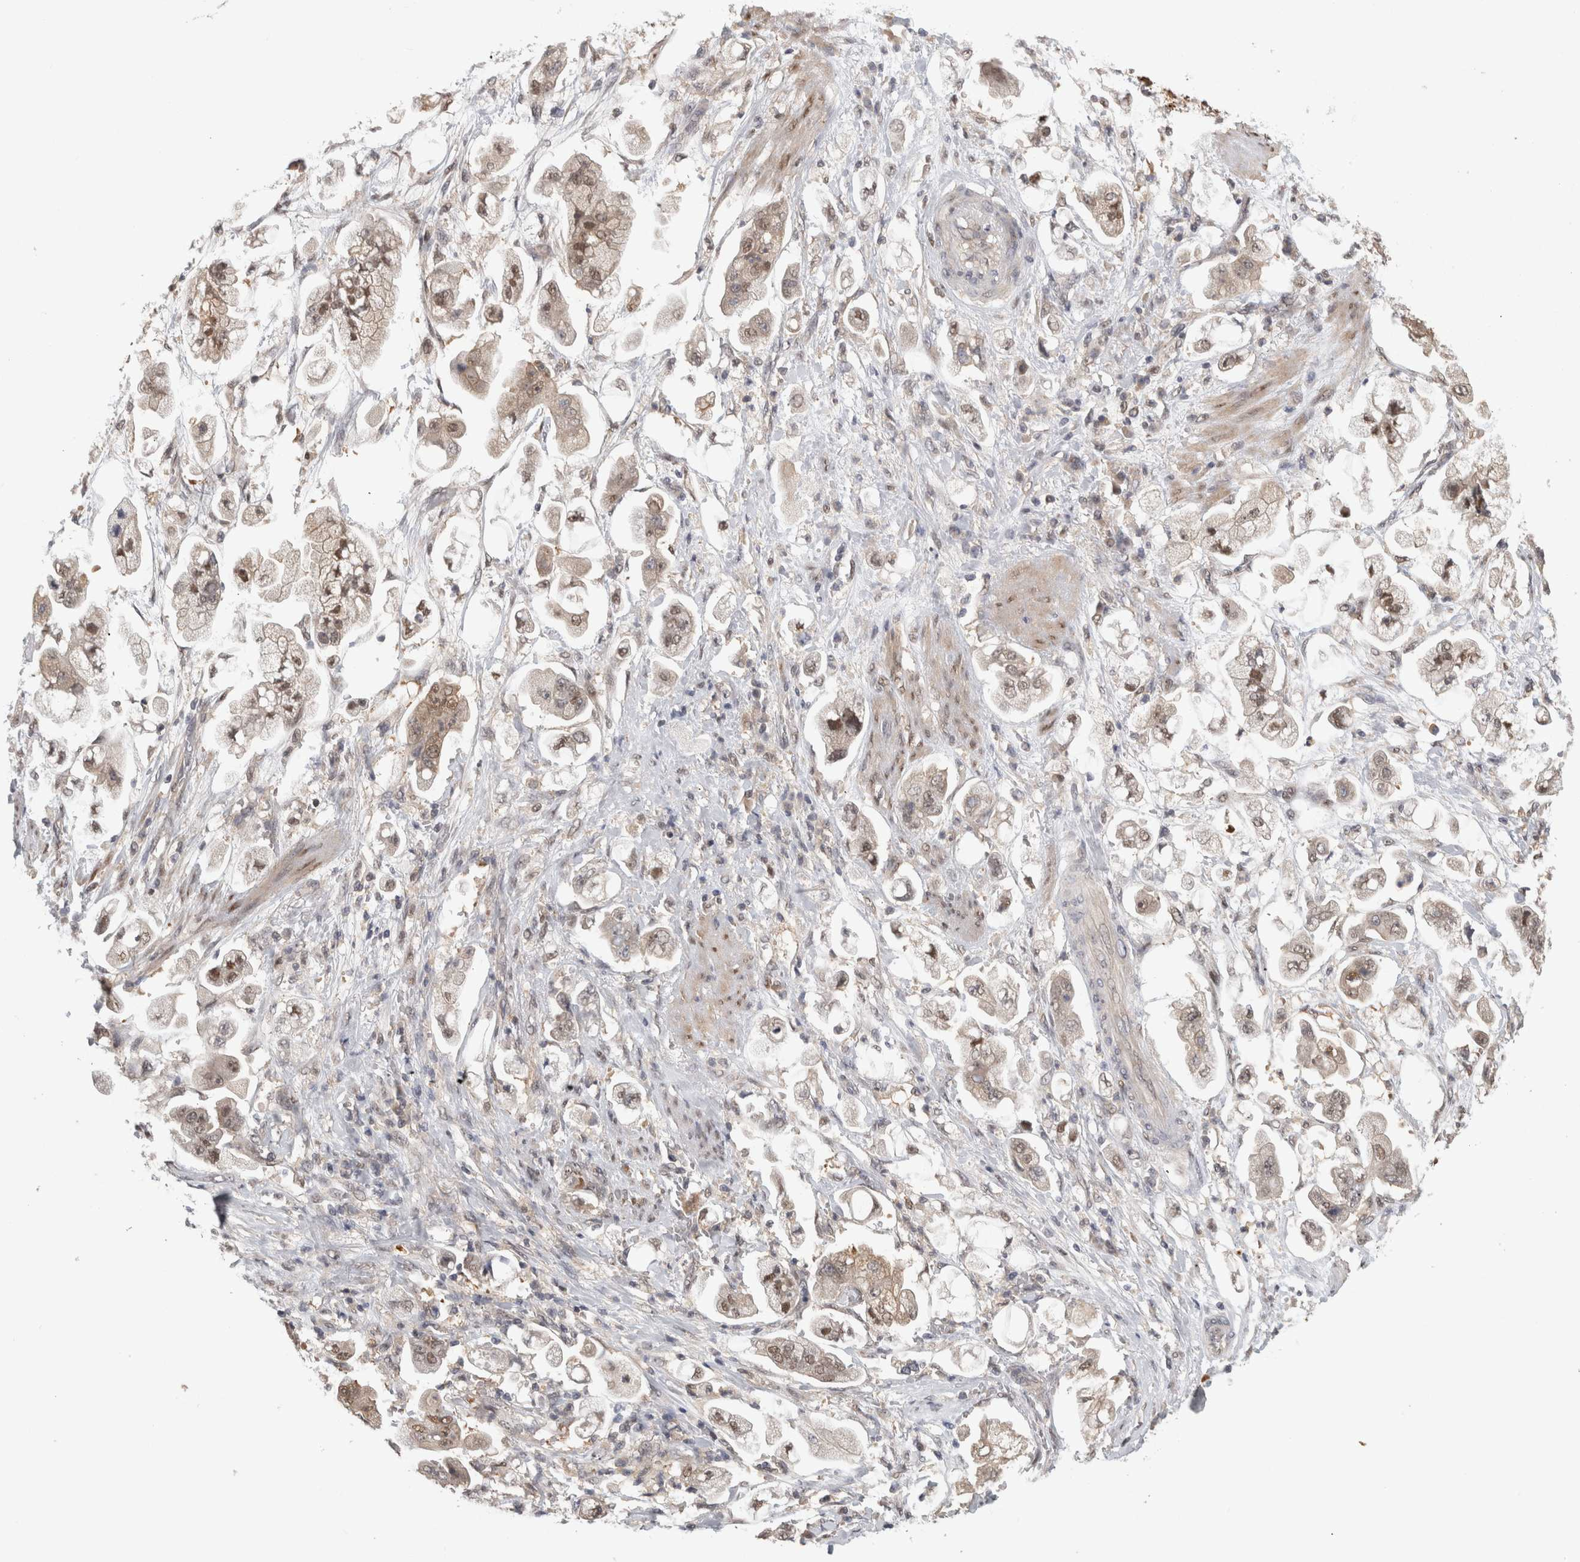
{"staining": {"intensity": "moderate", "quantity": ">75%", "location": "cytoplasmic/membranous,nuclear"}, "tissue": "stomach cancer", "cell_type": "Tumor cells", "image_type": "cancer", "snomed": [{"axis": "morphology", "description": "Adenocarcinoma, NOS"}, {"axis": "topography", "description": "Stomach"}], "caption": "Human adenocarcinoma (stomach) stained with a protein marker exhibits moderate staining in tumor cells.", "gene": "PIGP", "patient": {"sex": "male", "age": 62}}